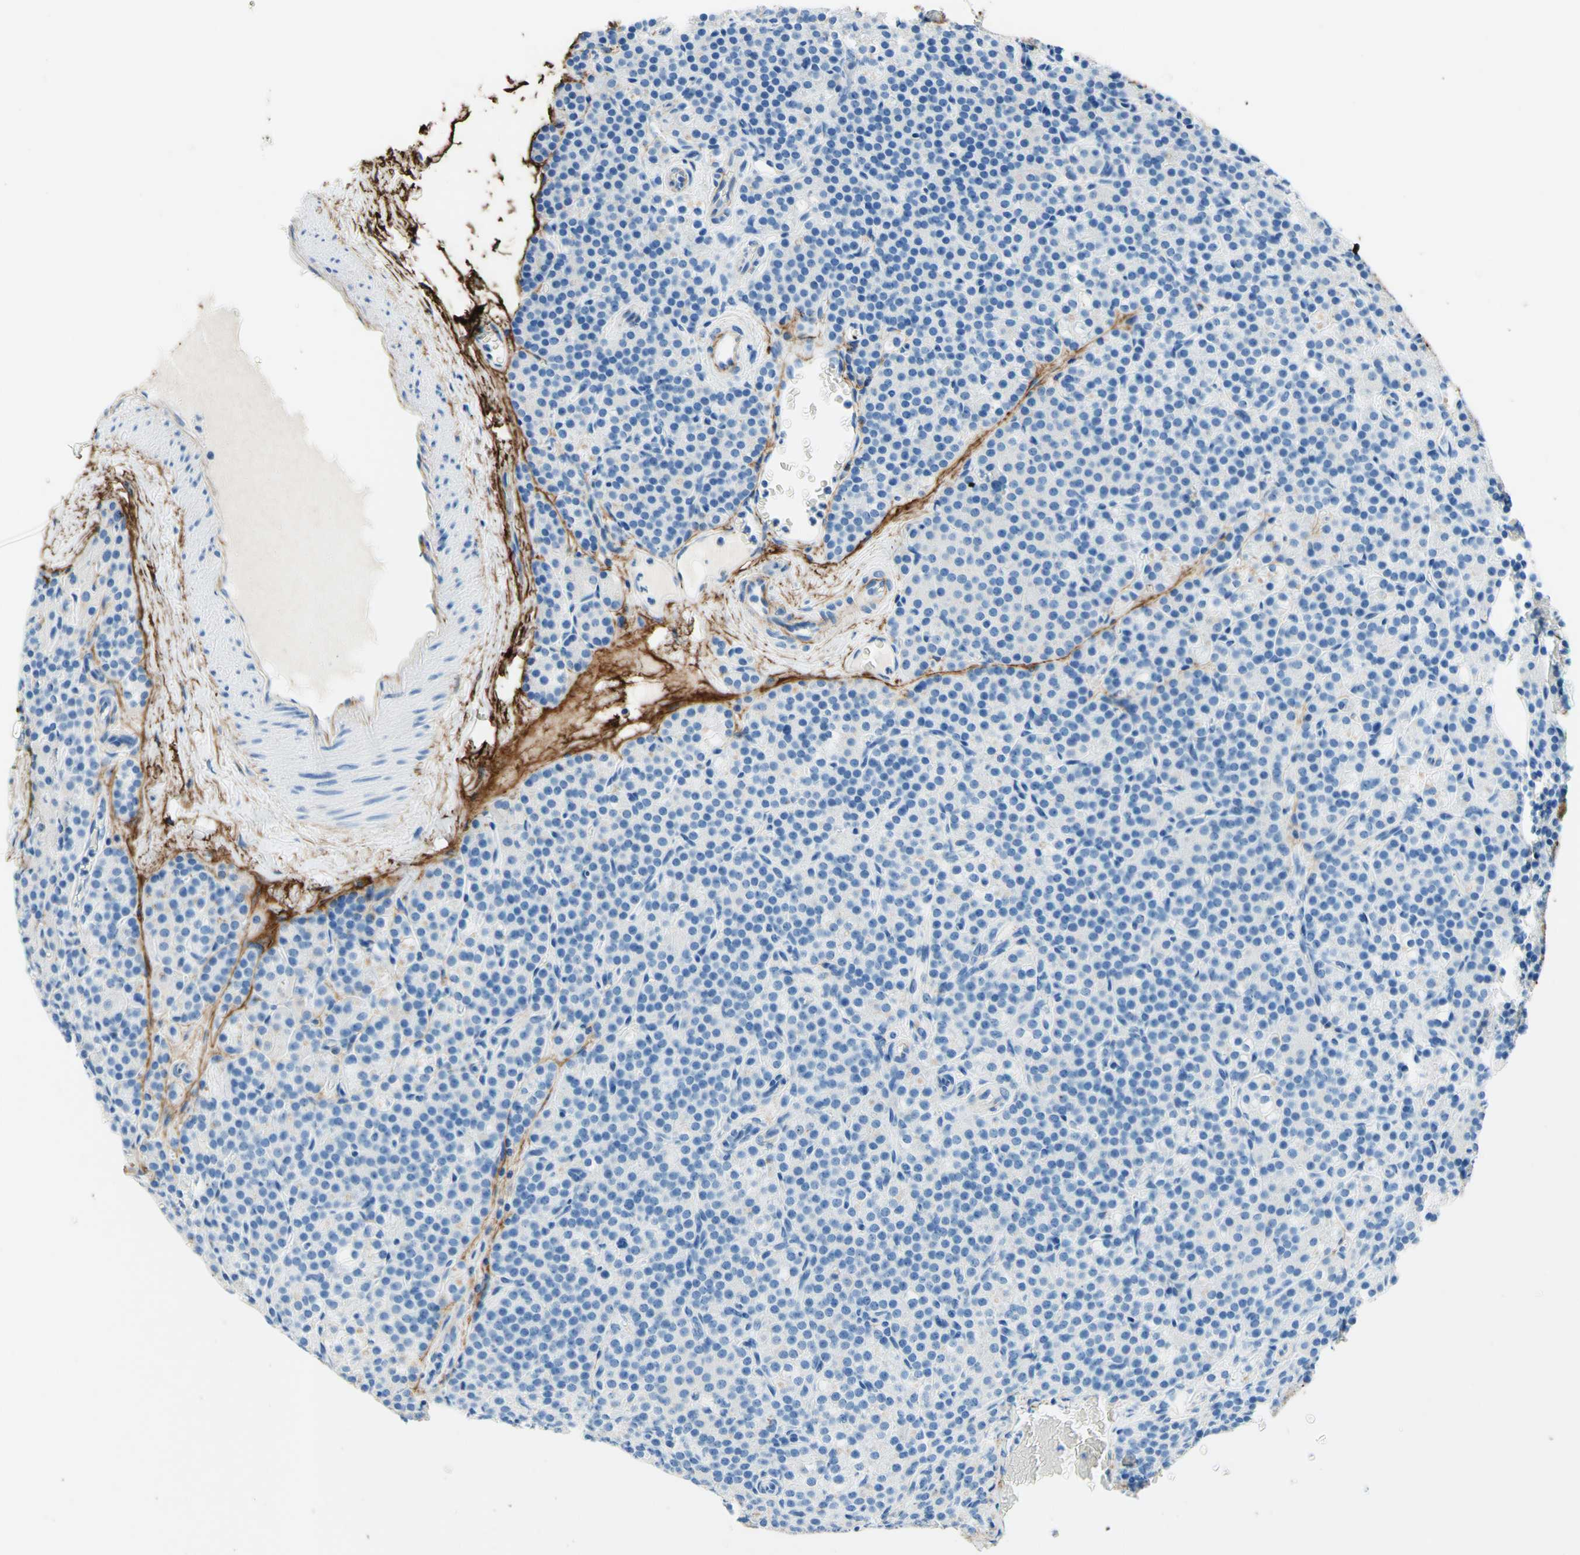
{"staining": {"intensity": "negative", "quantity": "none", "location": "none"}, "tissue": "parathyroid gland", "cell_type": "Glandular cells", "image_type": "normal", "snomed": [{"axis": "morphology", "description": "Normal tissue, NOS"}, {"axis": "topography", "description": "Parathyroid gland"}], "caption": "The image shows no staining of glandular cells in unremarkable parathyroid gland.", "gene": "MFAP5", "patient": {"sex": "female", "age": 57}}